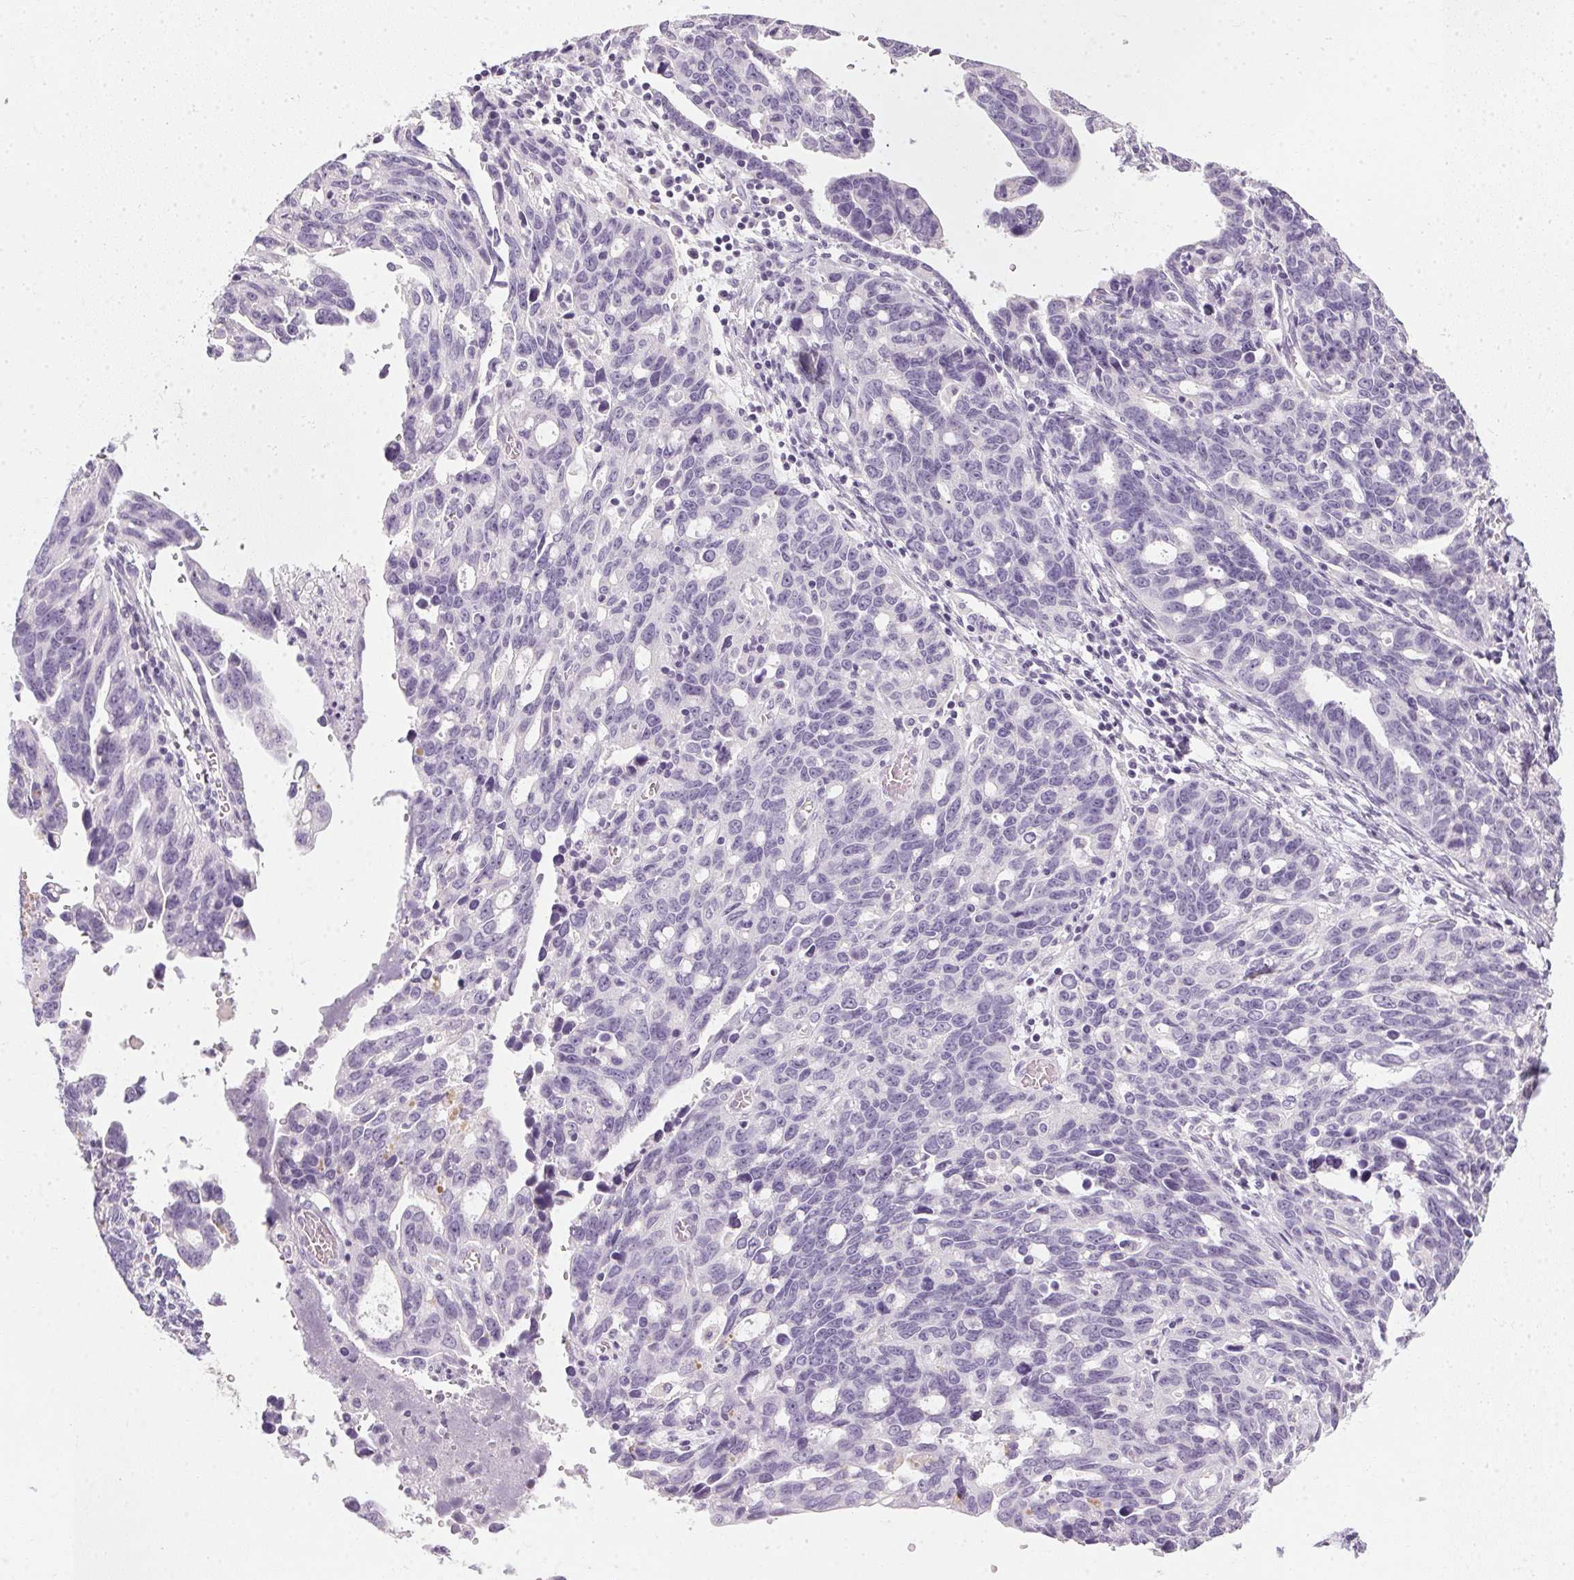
{"staining": {"intensity": "negative", "quantity": "none", "location": "none"}, "tissue": "ovarian cancer", "cell_type": "Tumor cells", "image_type": "cancer", "snomed": [{"axis": "morphology", "description": "Cystadenocarcinoma, serous, NOS"}, {"axis": "topography", "description": "Ovary"}], "caption": "There is no significant positivity in tumor cells of ovarian serous cystadenocarcinoma.", "gene": "TMEM72", "patient": {"sex": "female", "age": 69}}